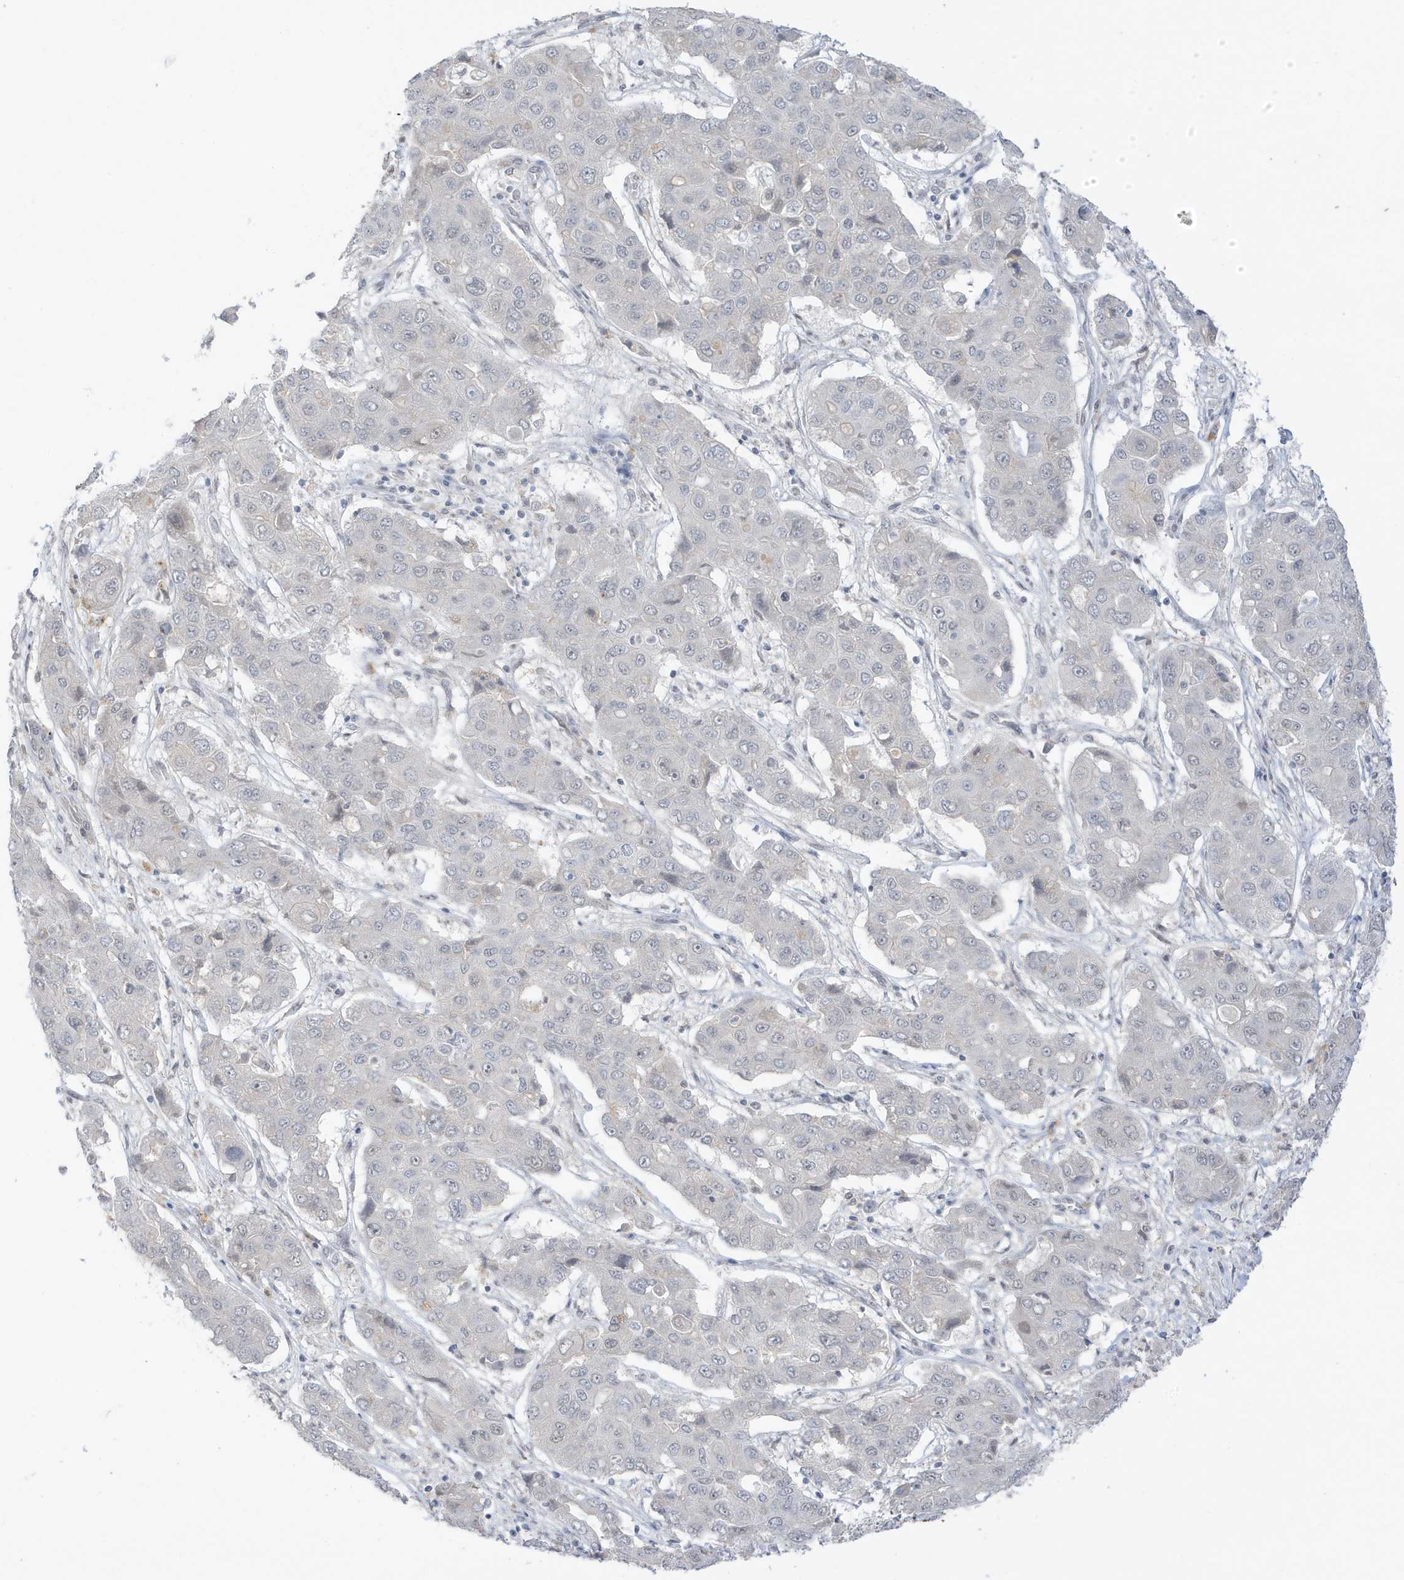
{"staining": {"intensity": "negative", "quantity": "none", "location": "none"}, "tissue": "liver cancer", "cell_type": "Tumor cells", "image_type": "cancer", "snomed": [{"axis": "morphology", "description": "Cholangiocarcinoma"}, {"axis": "topography", "description": "Liver"}], "caption": "Immunohistochemical staining of liver cholangiocarcinoma shows no significant staining in tumor cells. (DAB IHC with hematoxylin counter stain).", "gene": "MSL3", "patient": {"sex": "male", "age": 67}}